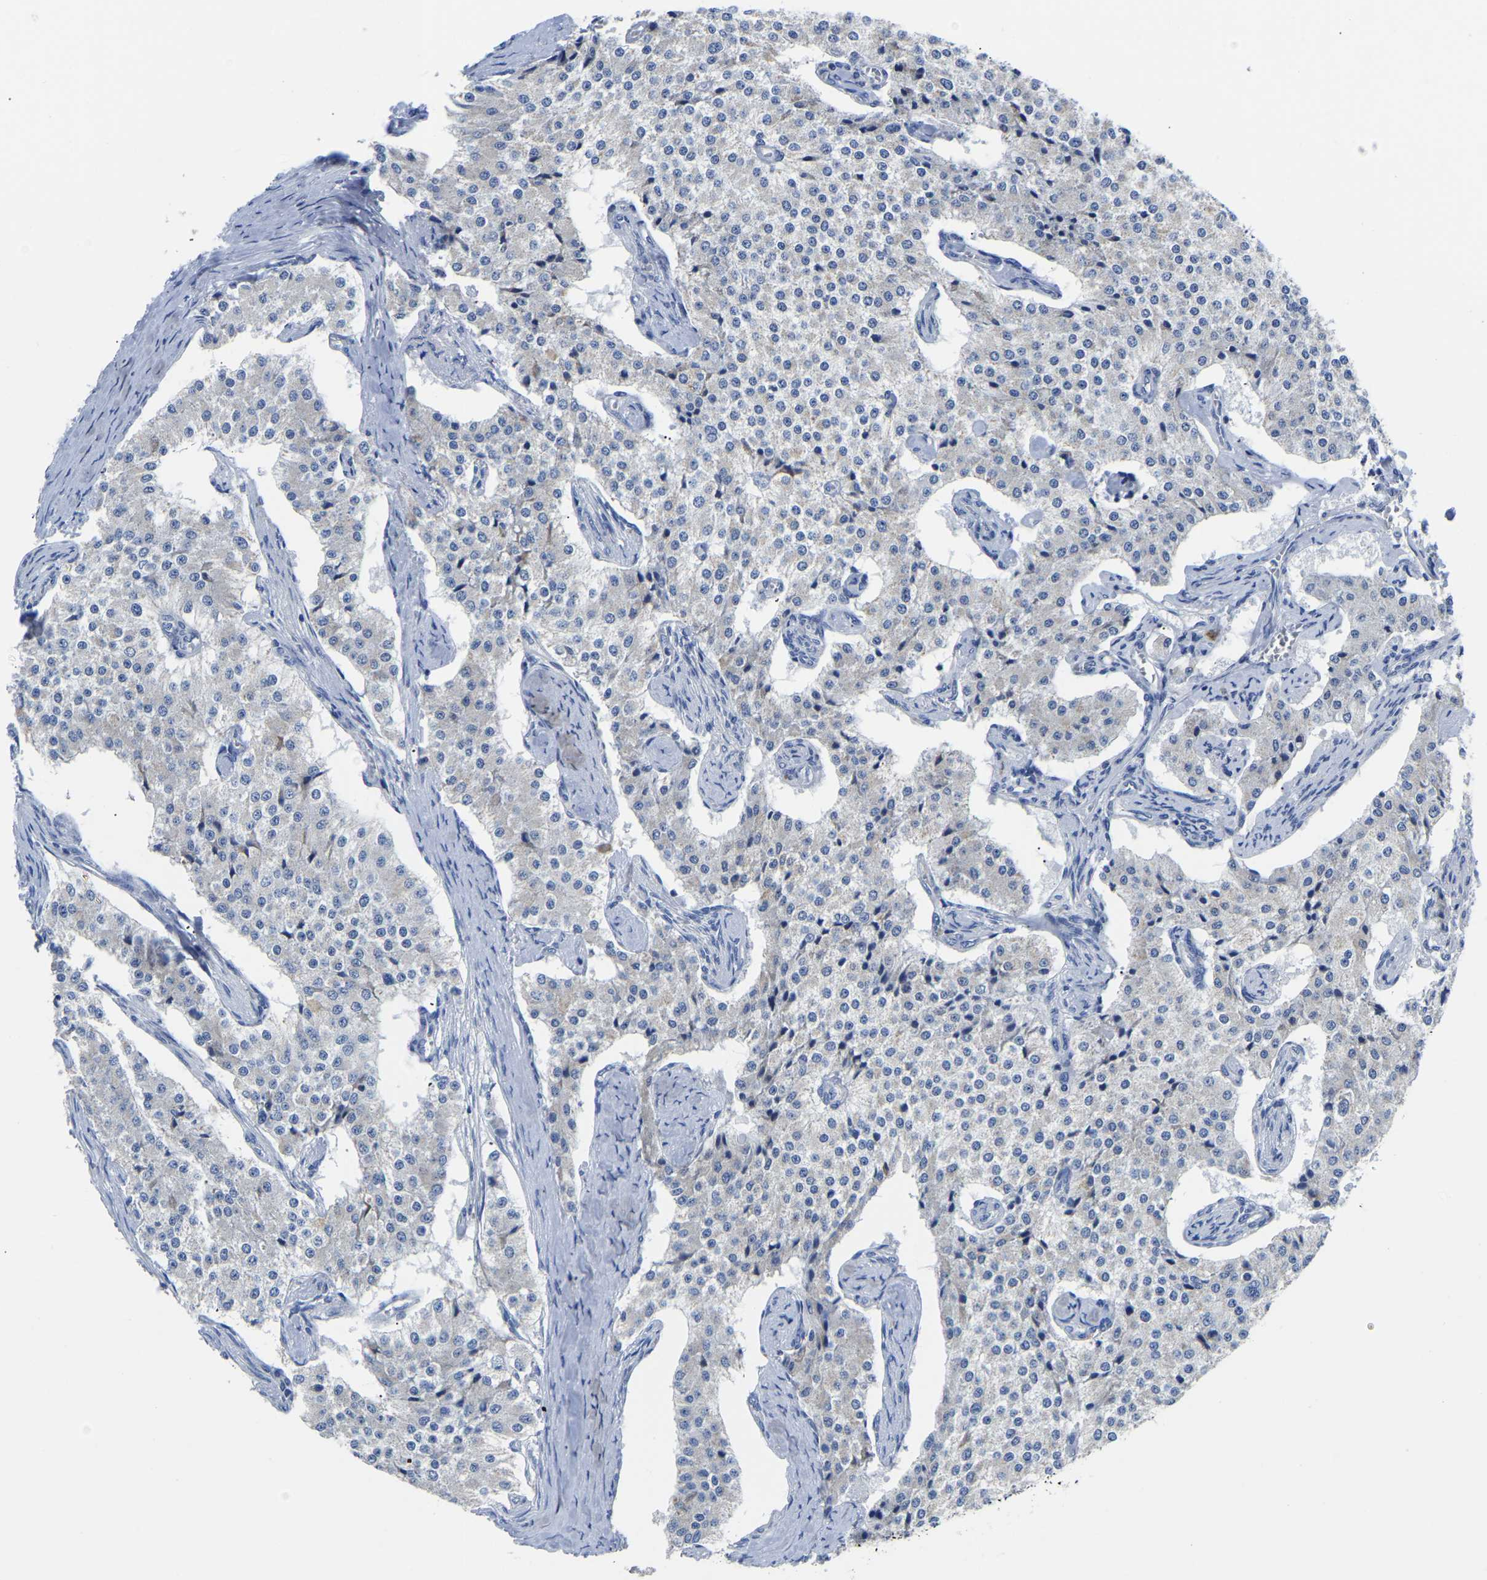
{"staining": {"intensity": "negative", "quantity": "none", "location": "none"}, "tissue": "carcinoid", "cell_type": "Tumor cells", "image_type": "cancer", "snomed": [{"axis": "morphology", "description": "Carcinoid, malignant, NOS"}, {"axis": "topography", "description": "Colon"}], "caption": "The micrograph demonstrates no significant expression in tumor cells of carcinoid.", "gene": "ETFA", "patient": {"sex": "female", "age": 52}}